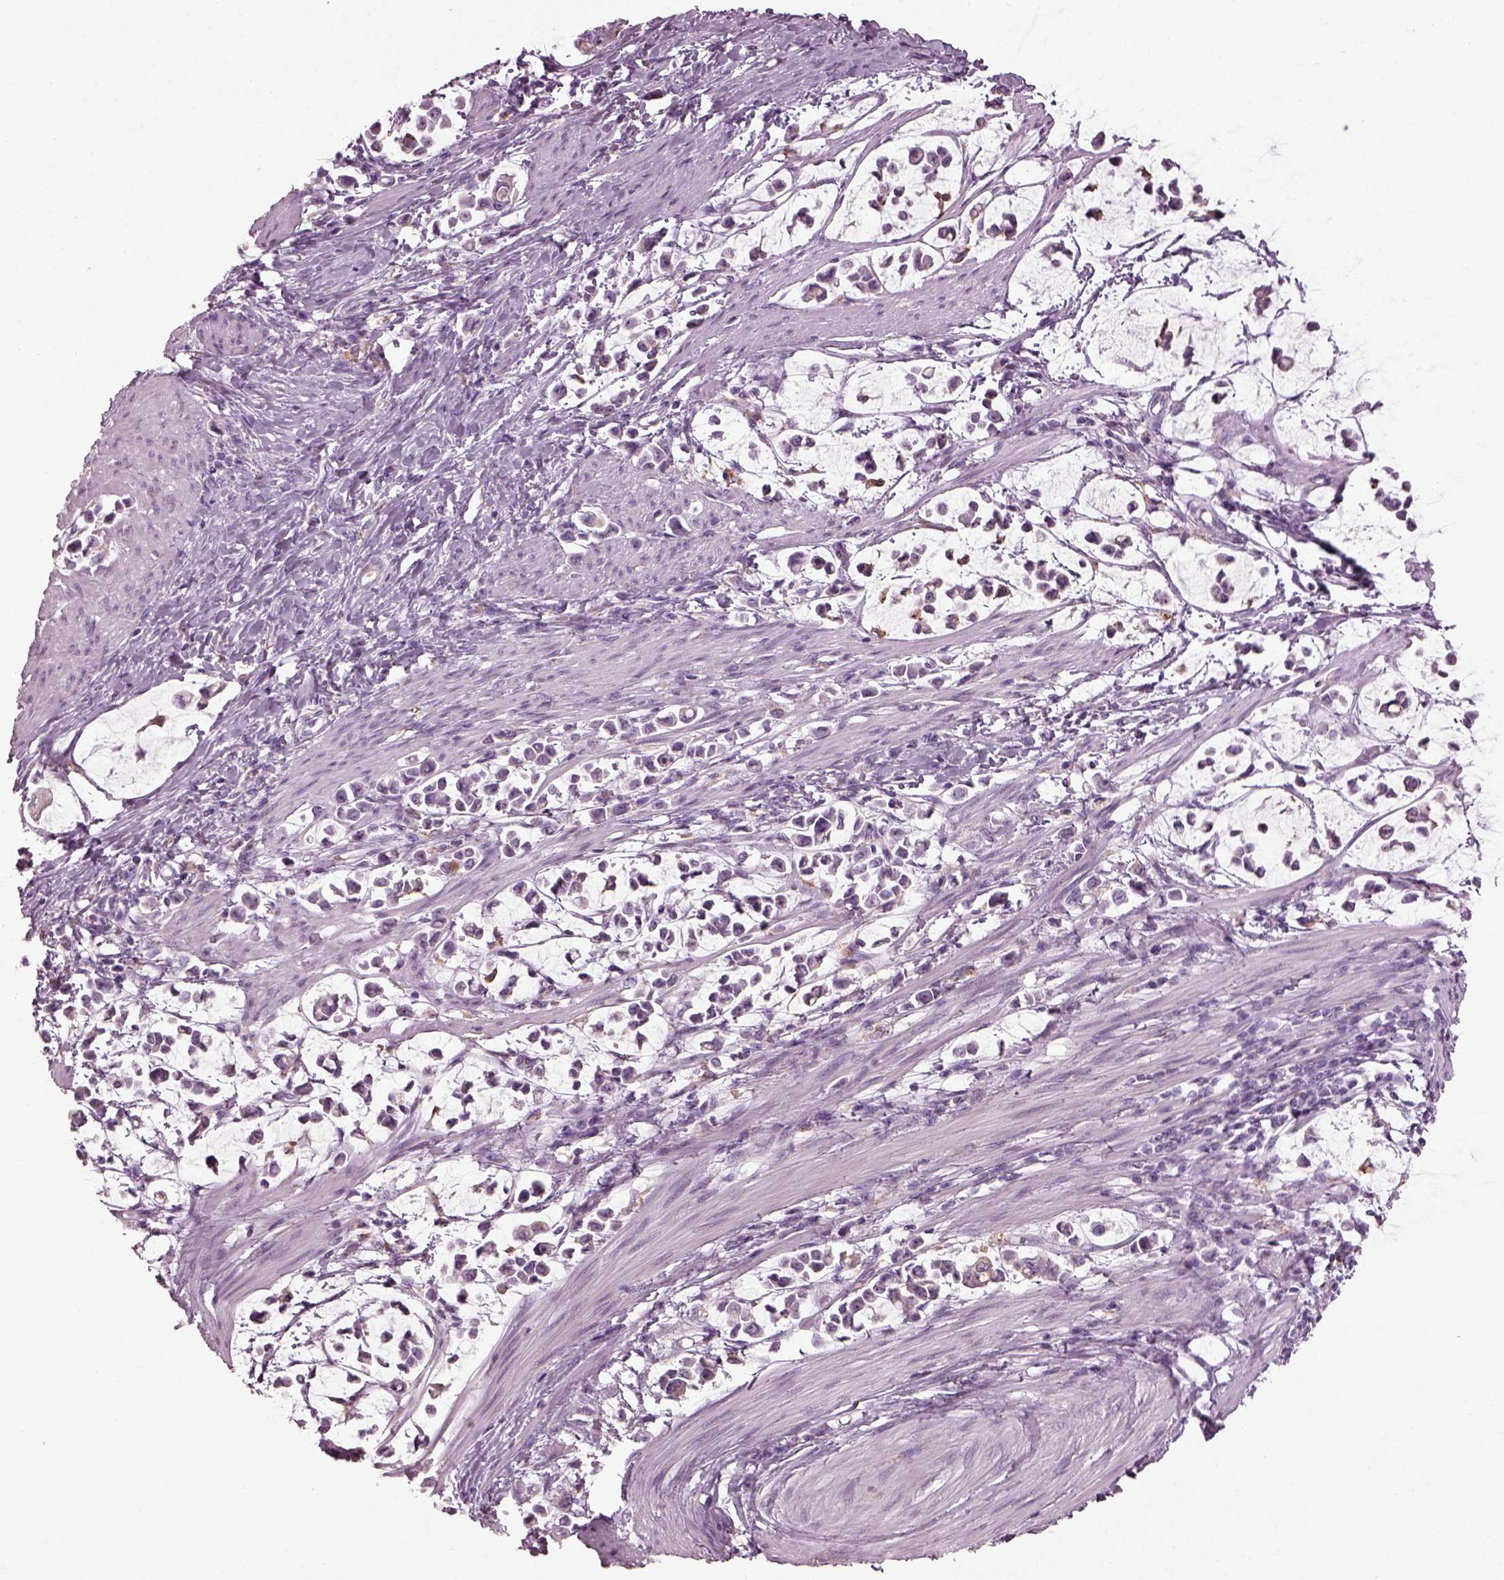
{"staining": {"intensity": "negative", "quantity": "none", "location": "none"}, "tissue": "stomach cancer", "cell_type": "Tumor cells", "image_type": "cancer", "snomed": [{"axis": "morphology", "description": "Adenocarcinoma, NOS"}, {"axis": "topography", "description": "Stomach"}], "caption": "A high-resolution image shows immunohistochemistry staining of stomach cancer, which shows no significant staining in tumor cells.", "gene": "TMEM231", "patient": {"sex": "male", "age": 82}}